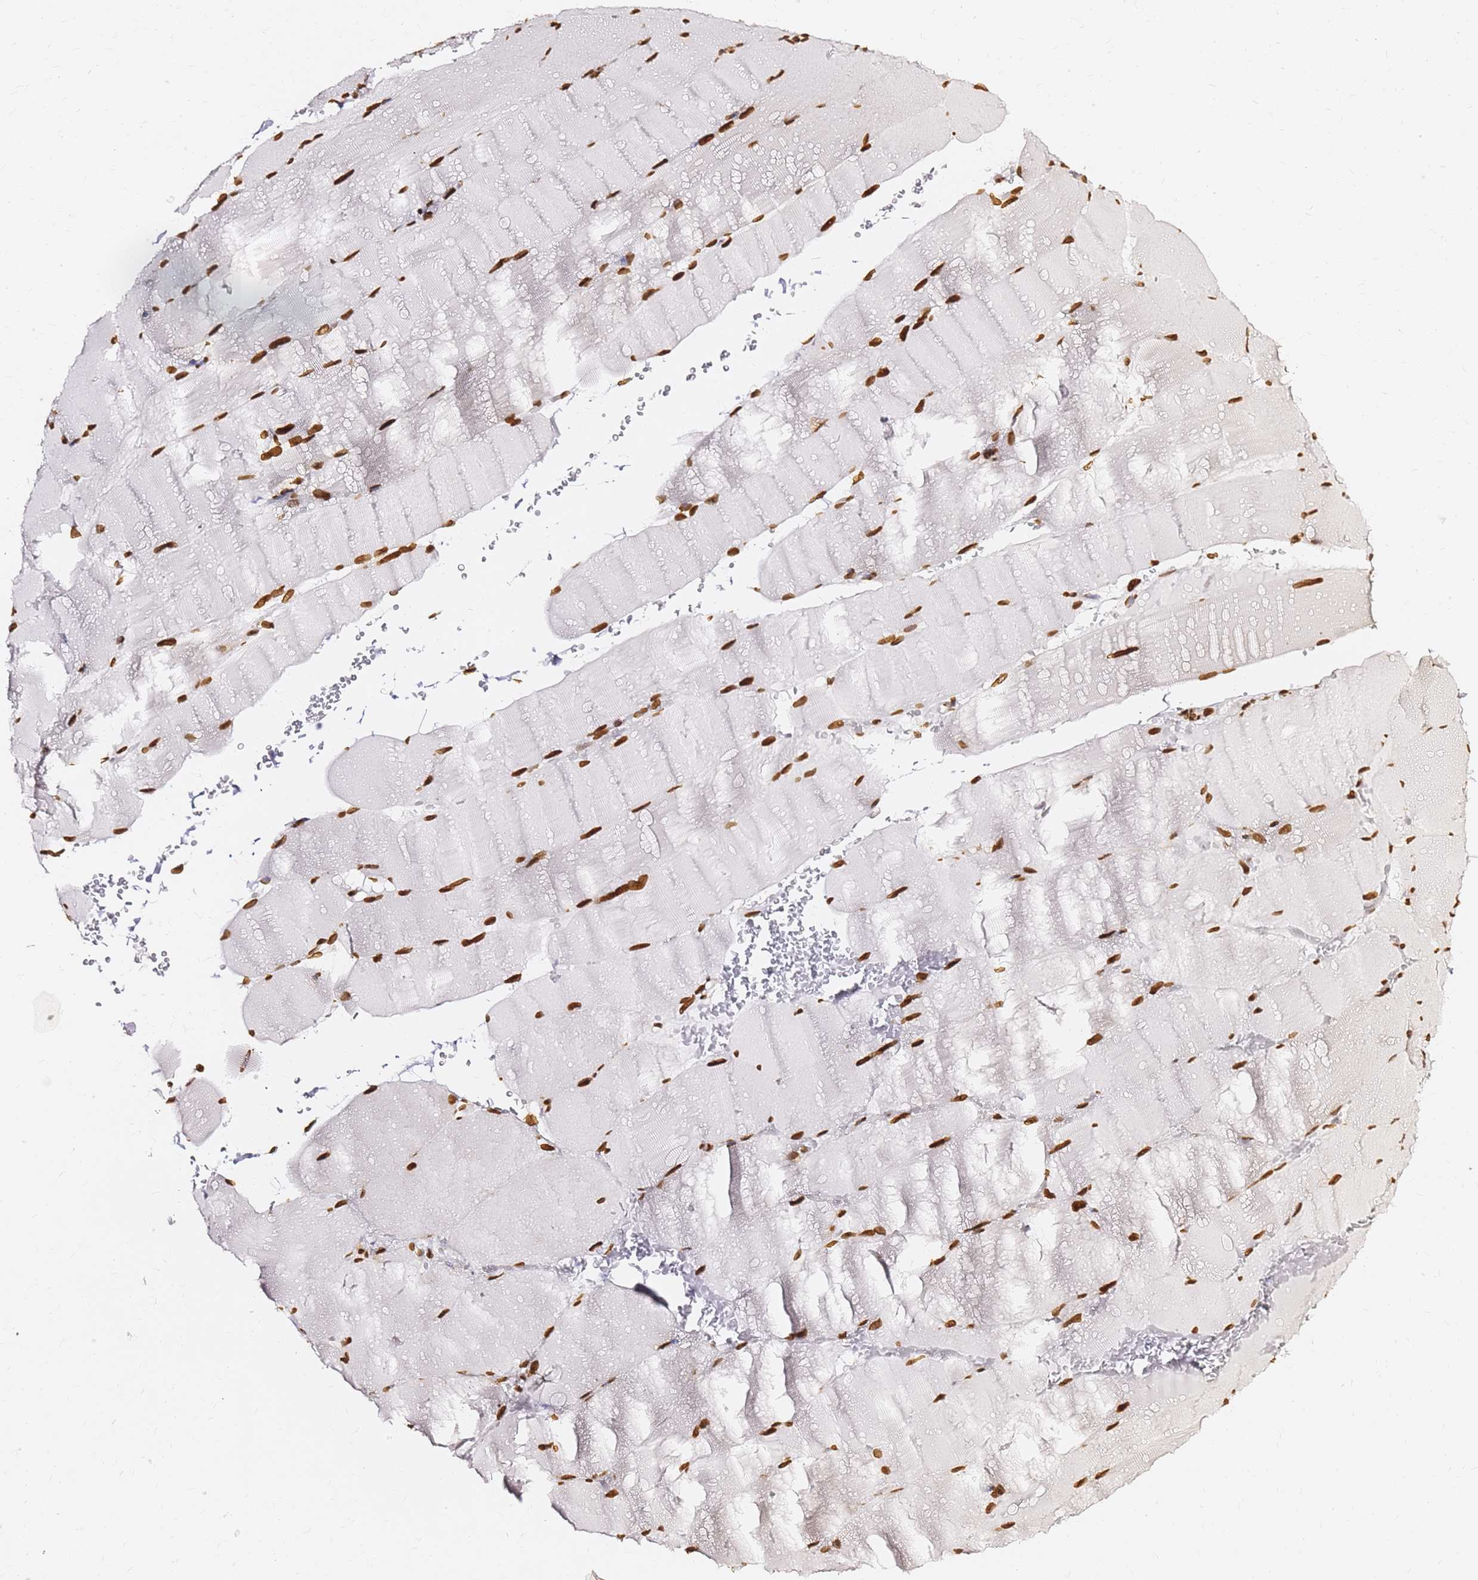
{"staining": {"intensity": "strong", "quantity": ">75%", "location": "nuclear"}, "tissue": "skeletal muscle", "cell_type": "Myocytes", "image_type": "normal", "snomed": [{"axis": "morphology", "description": "Normal tissue, NOS"}, {"axis": "topography", "description": "Skeletal muscle"}, {"axis": "topography", "description": "Head-Neck"}], "caption": "Myocytes reveal strong nuclear positivity in approximately >75% of cells in unremarkable skeletal muscle.", "gene": "C6orf141", "patient": {"sex": "male", "age": 66}}